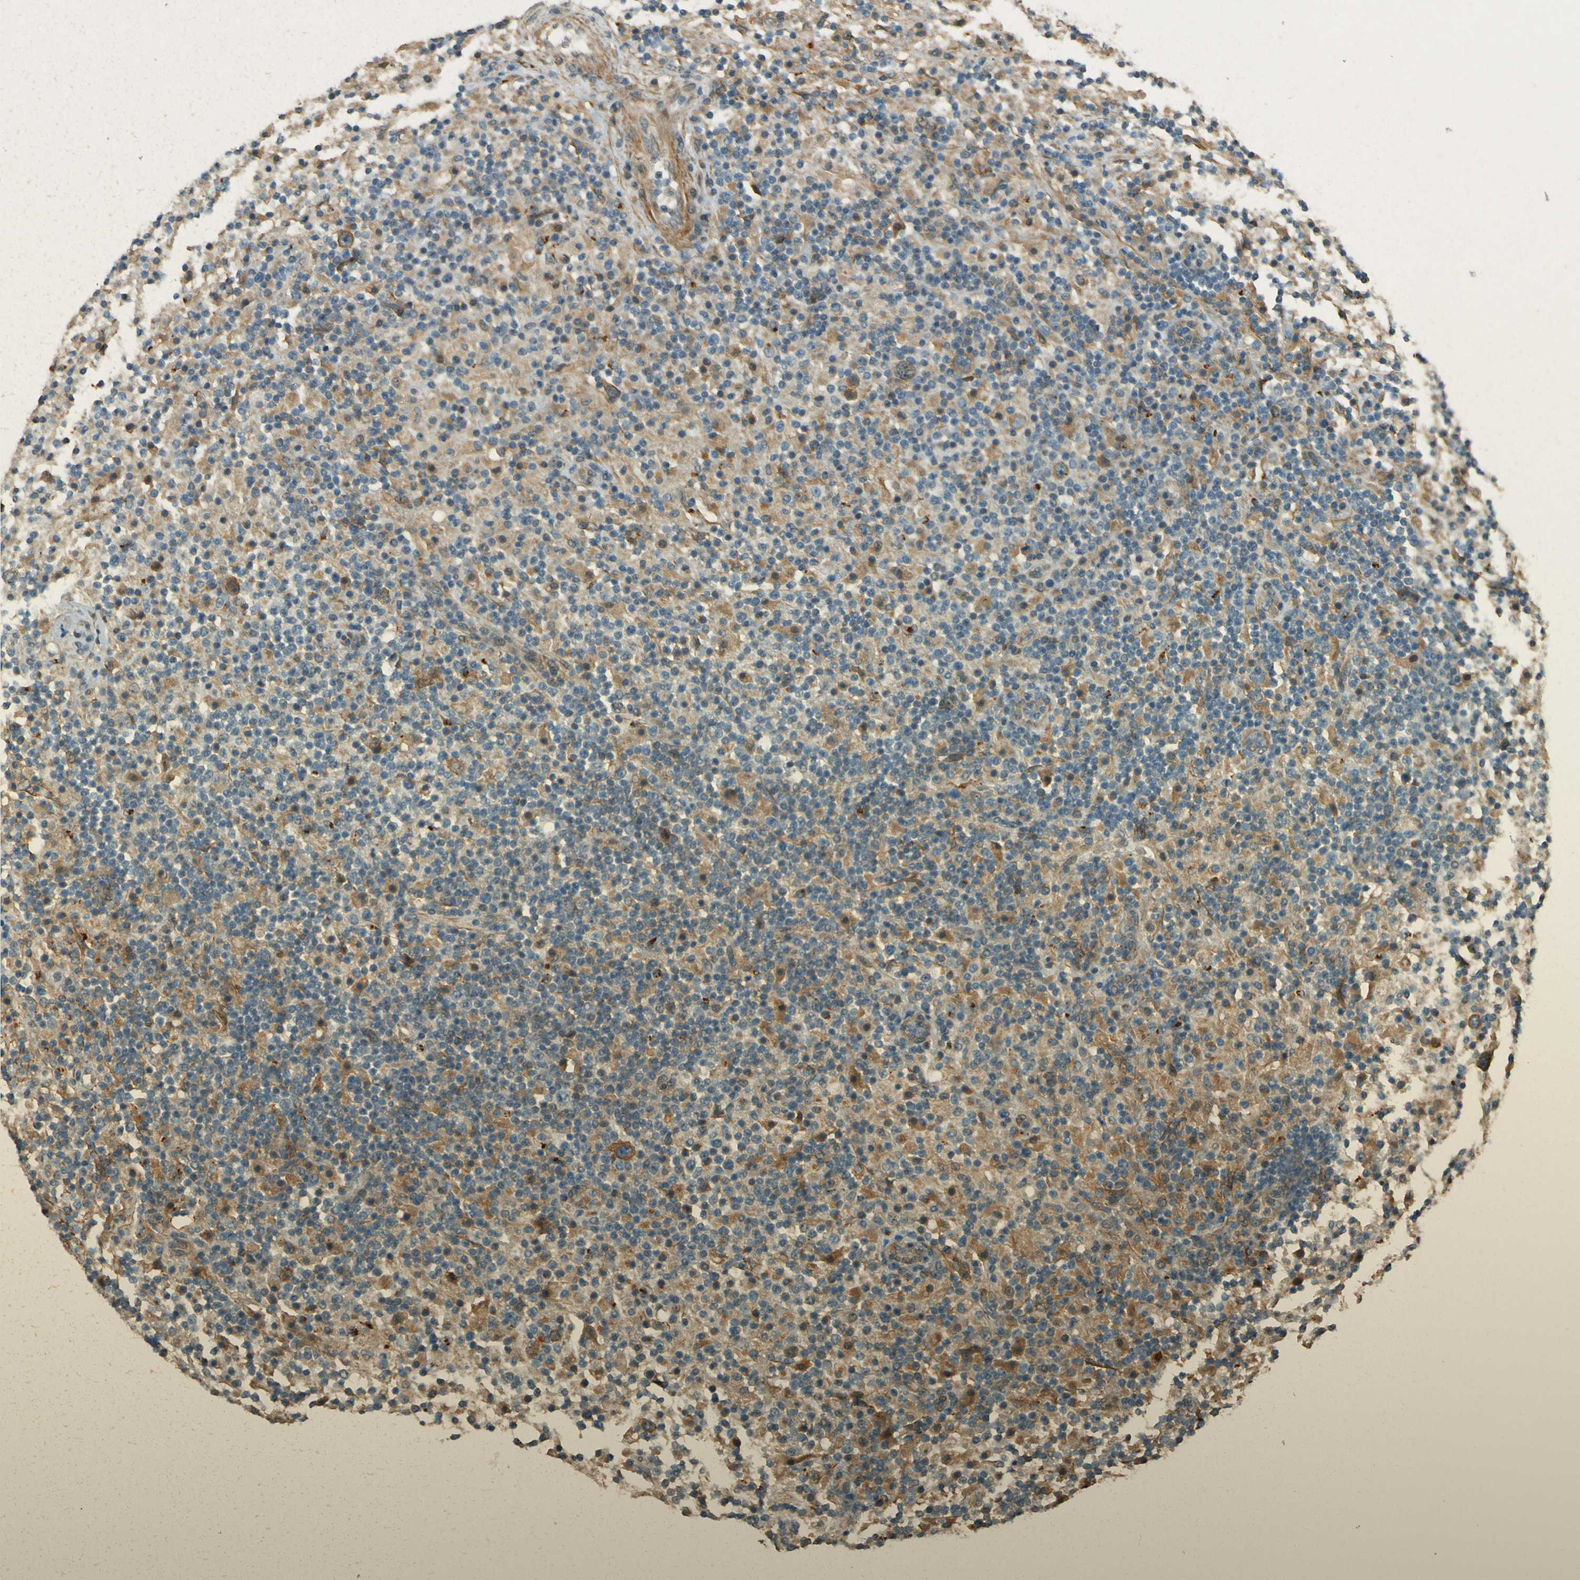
{"staining": {"intensity": "moderate", "quantity": "25%-75%", "location": "cytoplasmic/membranous"}, "tissue": "lymphoma", "cell_type": "Tumor cells", "image_type": "cancer", "snomed": [{"axis": "morphology", "description": "Hodgkin's disease, NOS"}, {"axis": "topography", "description": "Lymph node"}], "caption": "Immunohistochemical staining of lymphoma demonstrates medium levels of moderate cytoplasmic/membranous protein expression in approximately 25%-75% of tumor cells.", "gene": "NEXN", "patient": {"sex": "male", "age": 70}}